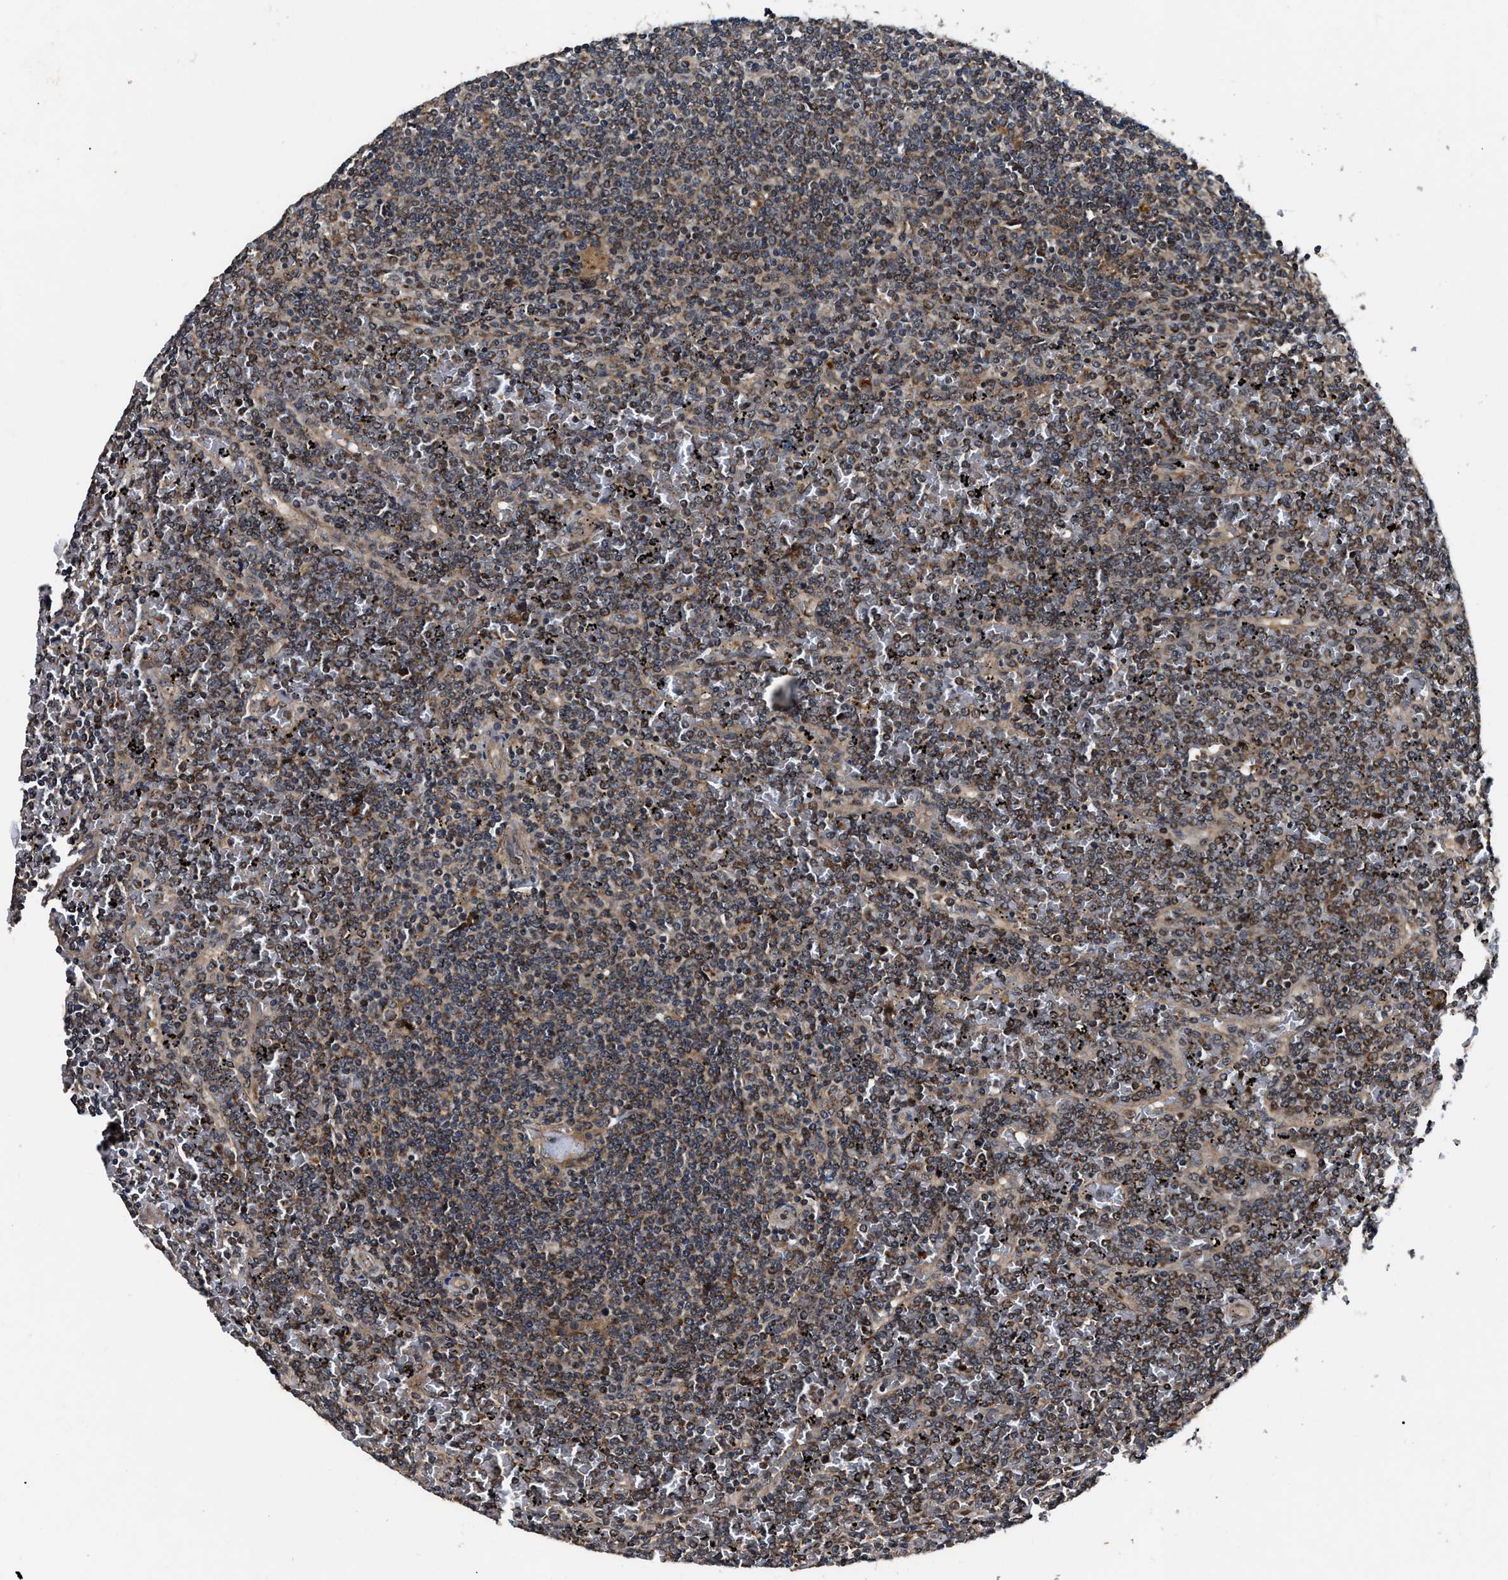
{"staining": {"intensity": "moderate", "quantity": "25%-75%", "location": "cytoplasmic/membranous"}, "tissue": "lymphoma", "cell_type": "Tumor cells", "image_type": "cancer", "snomed": [{"axis": "morphology", "description": "Malignant lymphoma, non-Hodgkin's type, Low grade"}, {"axis": "topography", "description": "Spleen"}], "caption": "This photomicrograph reveals IHC staining of human low-grade malignant lymphoma, non-Hodgkin's type, with medium moderate cytoplasmic/membranous staining in about 25%-75% of tumor cells.", "gene": "PPWD1", "patient": {"sex": "female", "age": 19}}